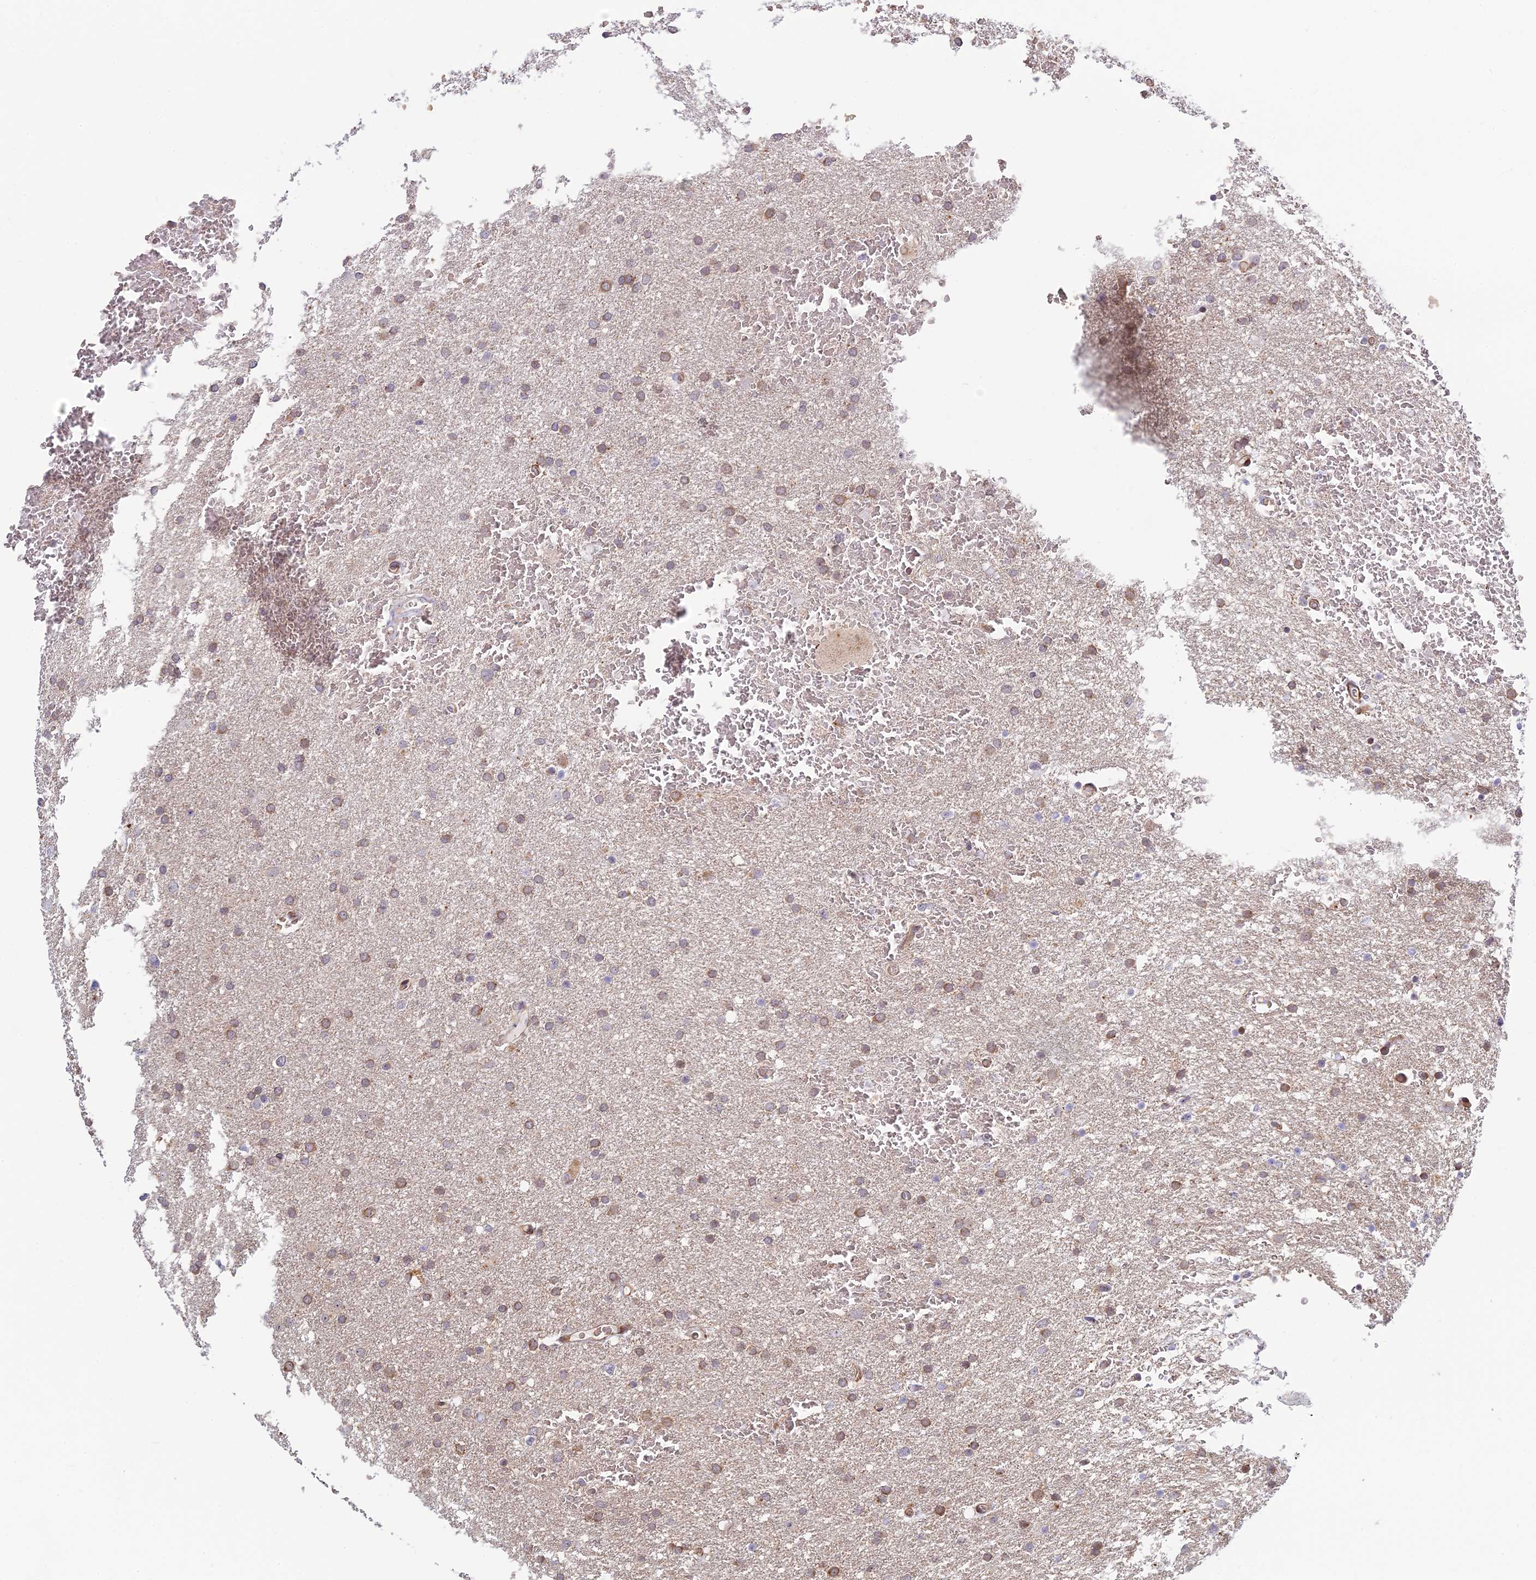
{"staining": {"intensity": "moderate", "quantity": "25%-75%", "location": "cytoplasmic/membranous"}, "tissue": "glioma", "cell_type": "Tumor cells", "image_type": "cancer", "snomed": [{"axis": "morphology", "description": "Glioma, malignant, High grade"}, {"axis": "topography", "description": "Cerebral cortex"}], "caption": "Glioma tissue shows moderate cytoplasmic/membranous expression in approximately 25%-75% of tumor cells, visualized by immunohistochemistry.", "gene": "UFSP2", "patient": {"sex": "female", "age": 36}}